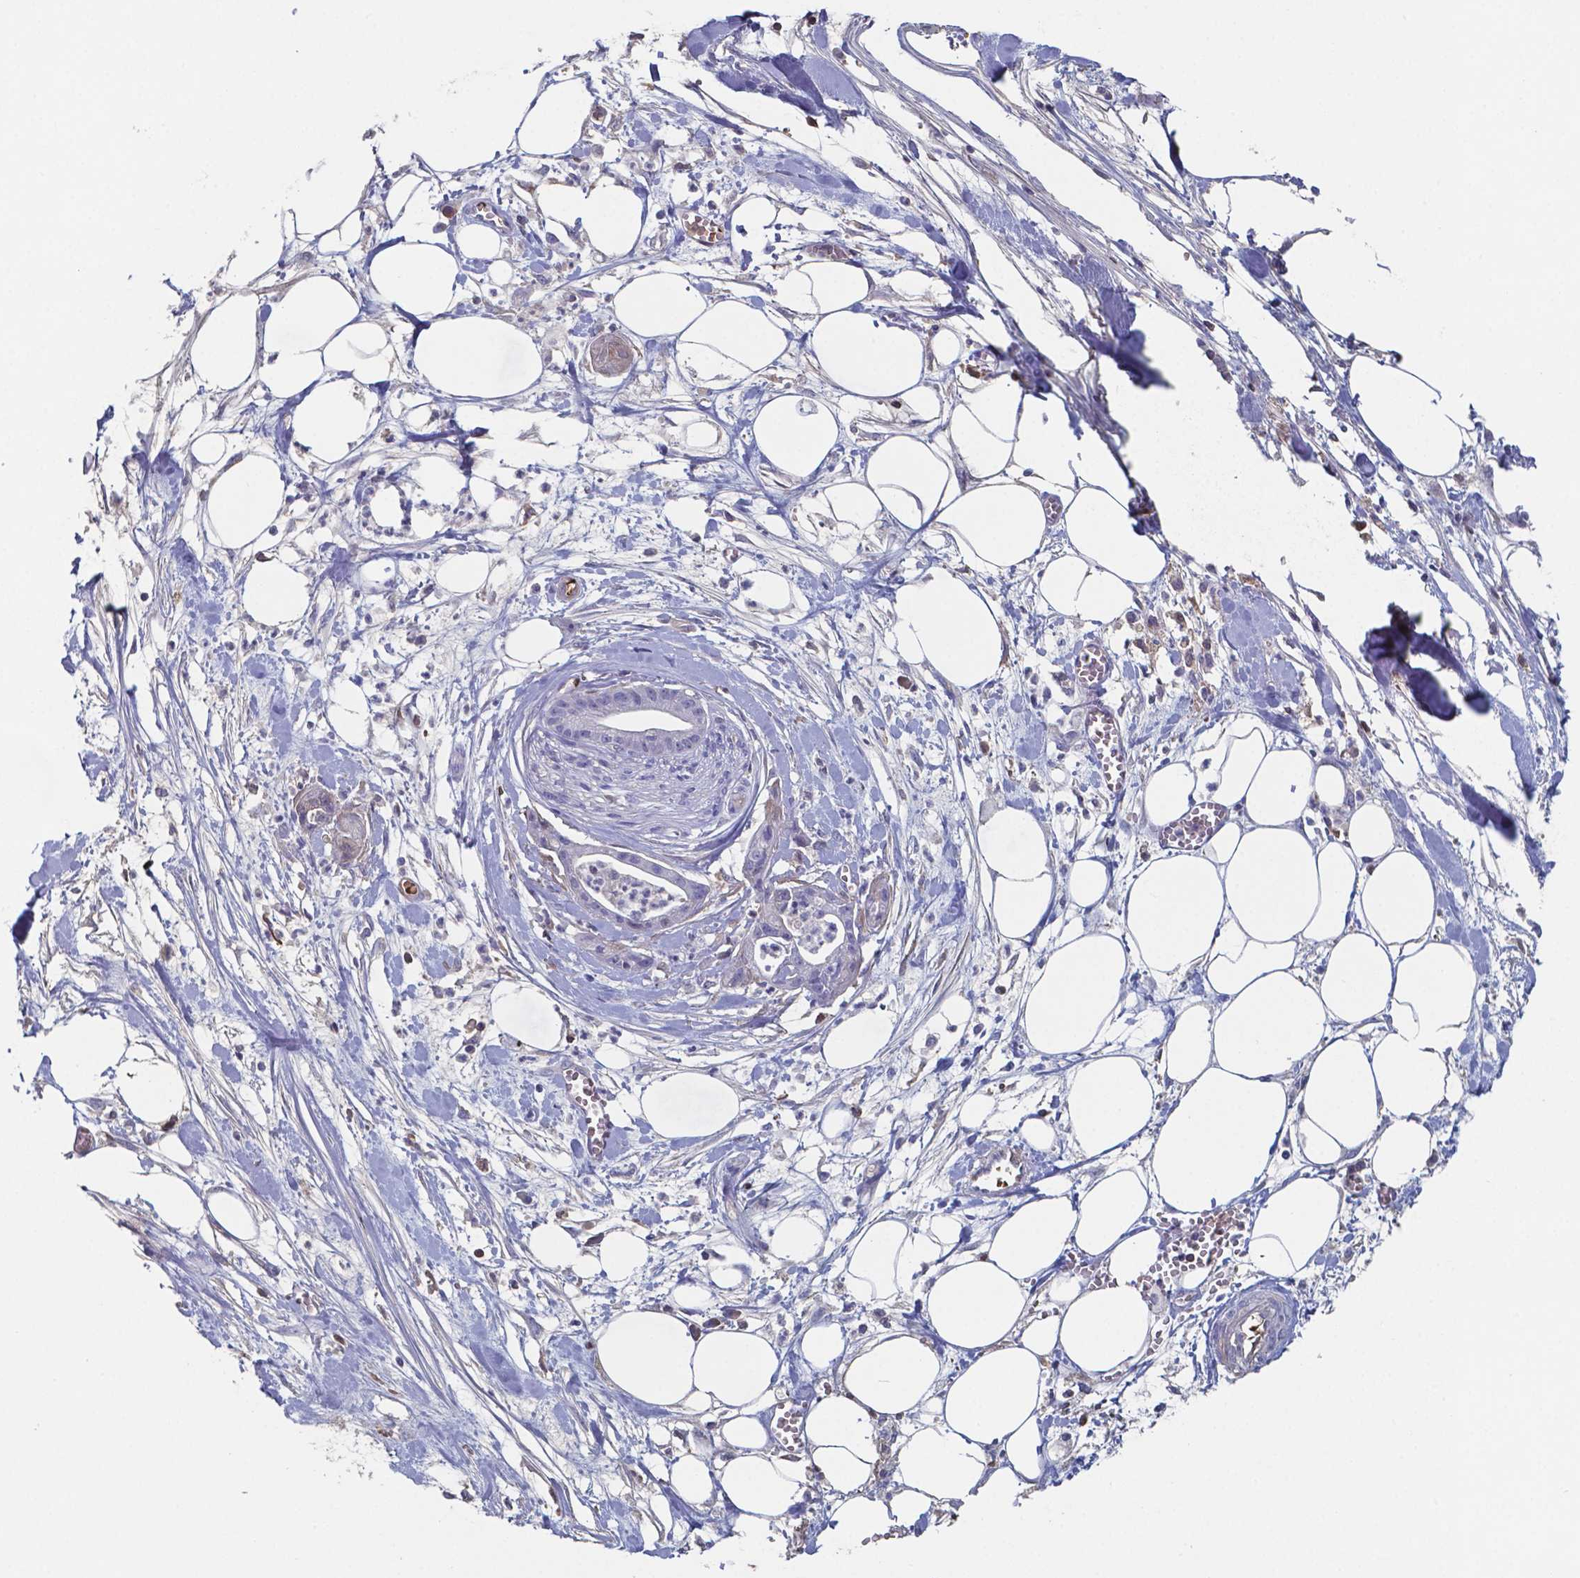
{"staining": {"intensity": "negative", "quantity": "none", "location": "none"}, "tissue": "pancreatic cancer", "cell_type": "Tumor cells", "image_type": "cancer", "snomed": [{"axis": "morphology", "description": "Normal tissue, NOS"}, {"axis": "morphology", "description": "Adenocarcinoma, NOS"}, {"axis": "topography", "description": "Lymph node"}, {"axis": "topography", "description": "Pancreas"}], "caption": "Tumor cells show no significant positivity in adenocarcinoma (pancreatic).", "gene": "BTBD17", "patient": {"sex": "female", "age": 58}}